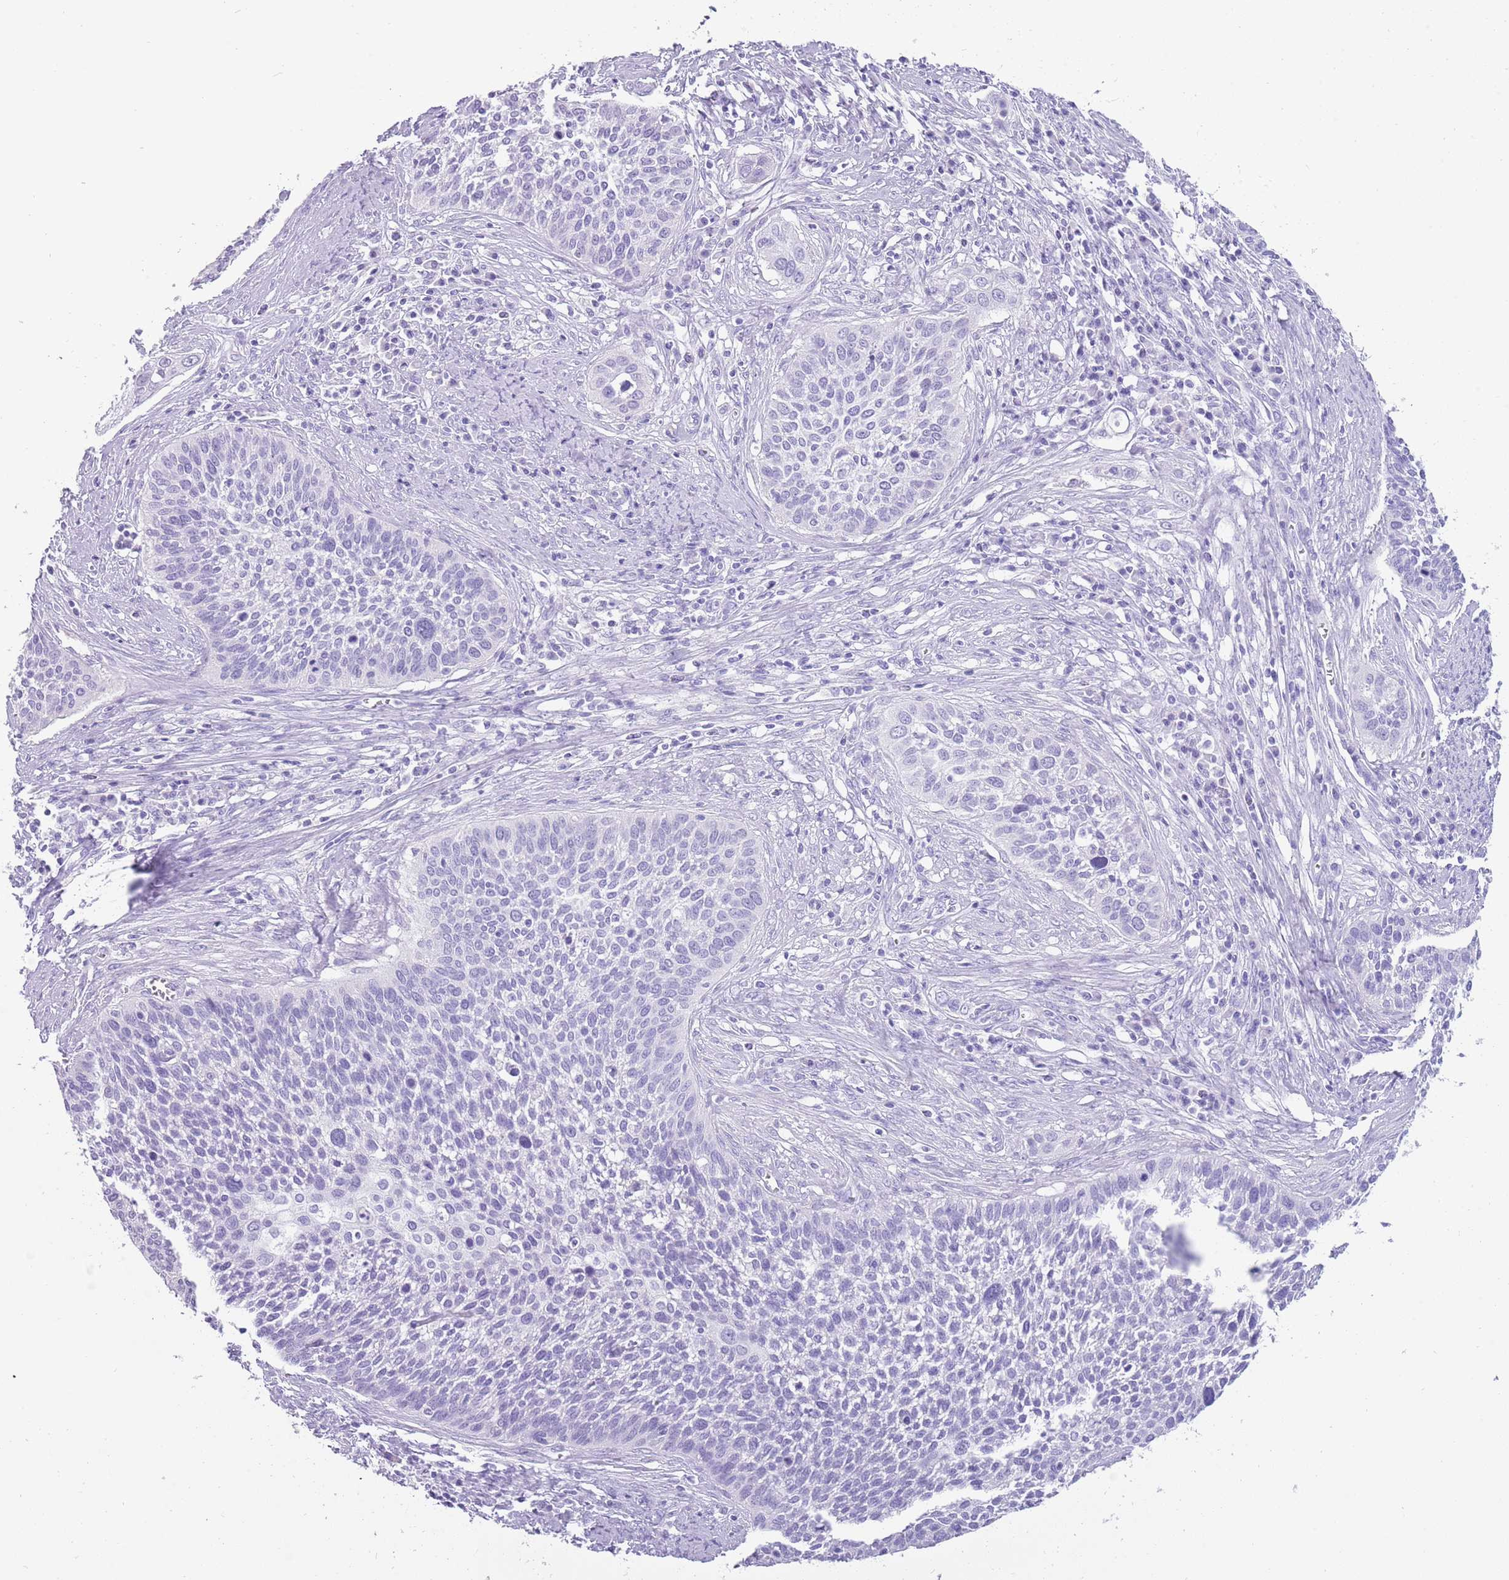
{"staining": {"intensity": "negative", "quantity": "none", "location": "none"}, "tissue": "cervical cancer", "cell_type": "Tumor cells", "image_type": "cancer", "snomed": [{"axis": "morphology", "description": "Squamous cell carcinoma, NOS"}, {"axis": "topography", "description": "Cervix"}], "caption": "Tumor cells show no significant expression in cervical cancer (squamous cell carcinoma).", "gene": "NBPF3", "patient": {"sex": "female", "age": 34}}